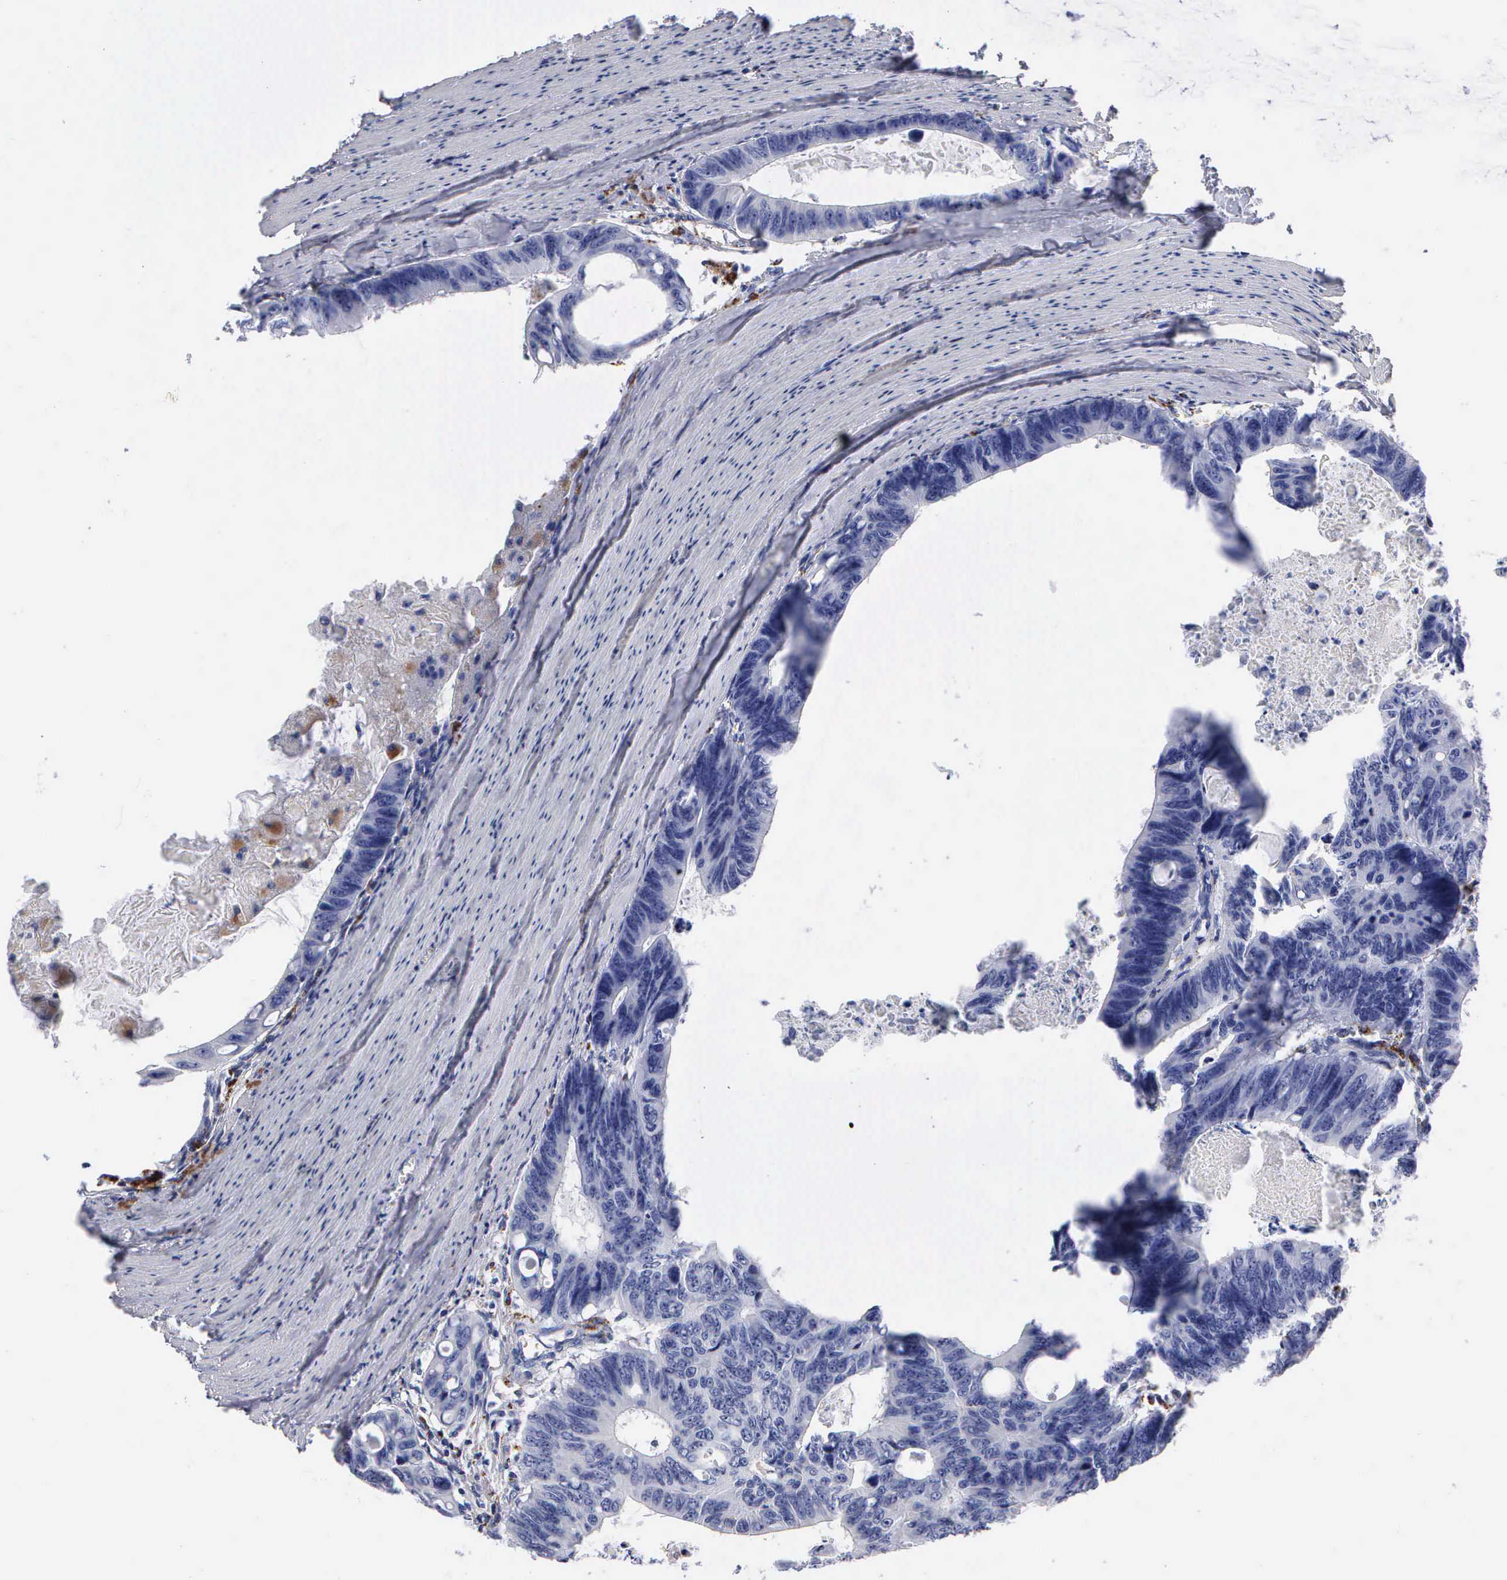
{"staining": {"intensity": "negative", "quantity": "none", "location": "none"}, "tissue": "colorectal cancer", "cell_type": "Tumor cells", "image_type": "cancer", "snomed": [{"axis": "morphology", "description": "Adenocarcinoma, NOS"}, {"axis": "topography", "description": "Colon"}], "caption": "This is an immunohistochemistry (IHC) micrograph of colorectal adenocarcinoma. There is no expression in tumor cells.", "gene": "CTSL", "patient": {"sex": "female", "age": 55}}